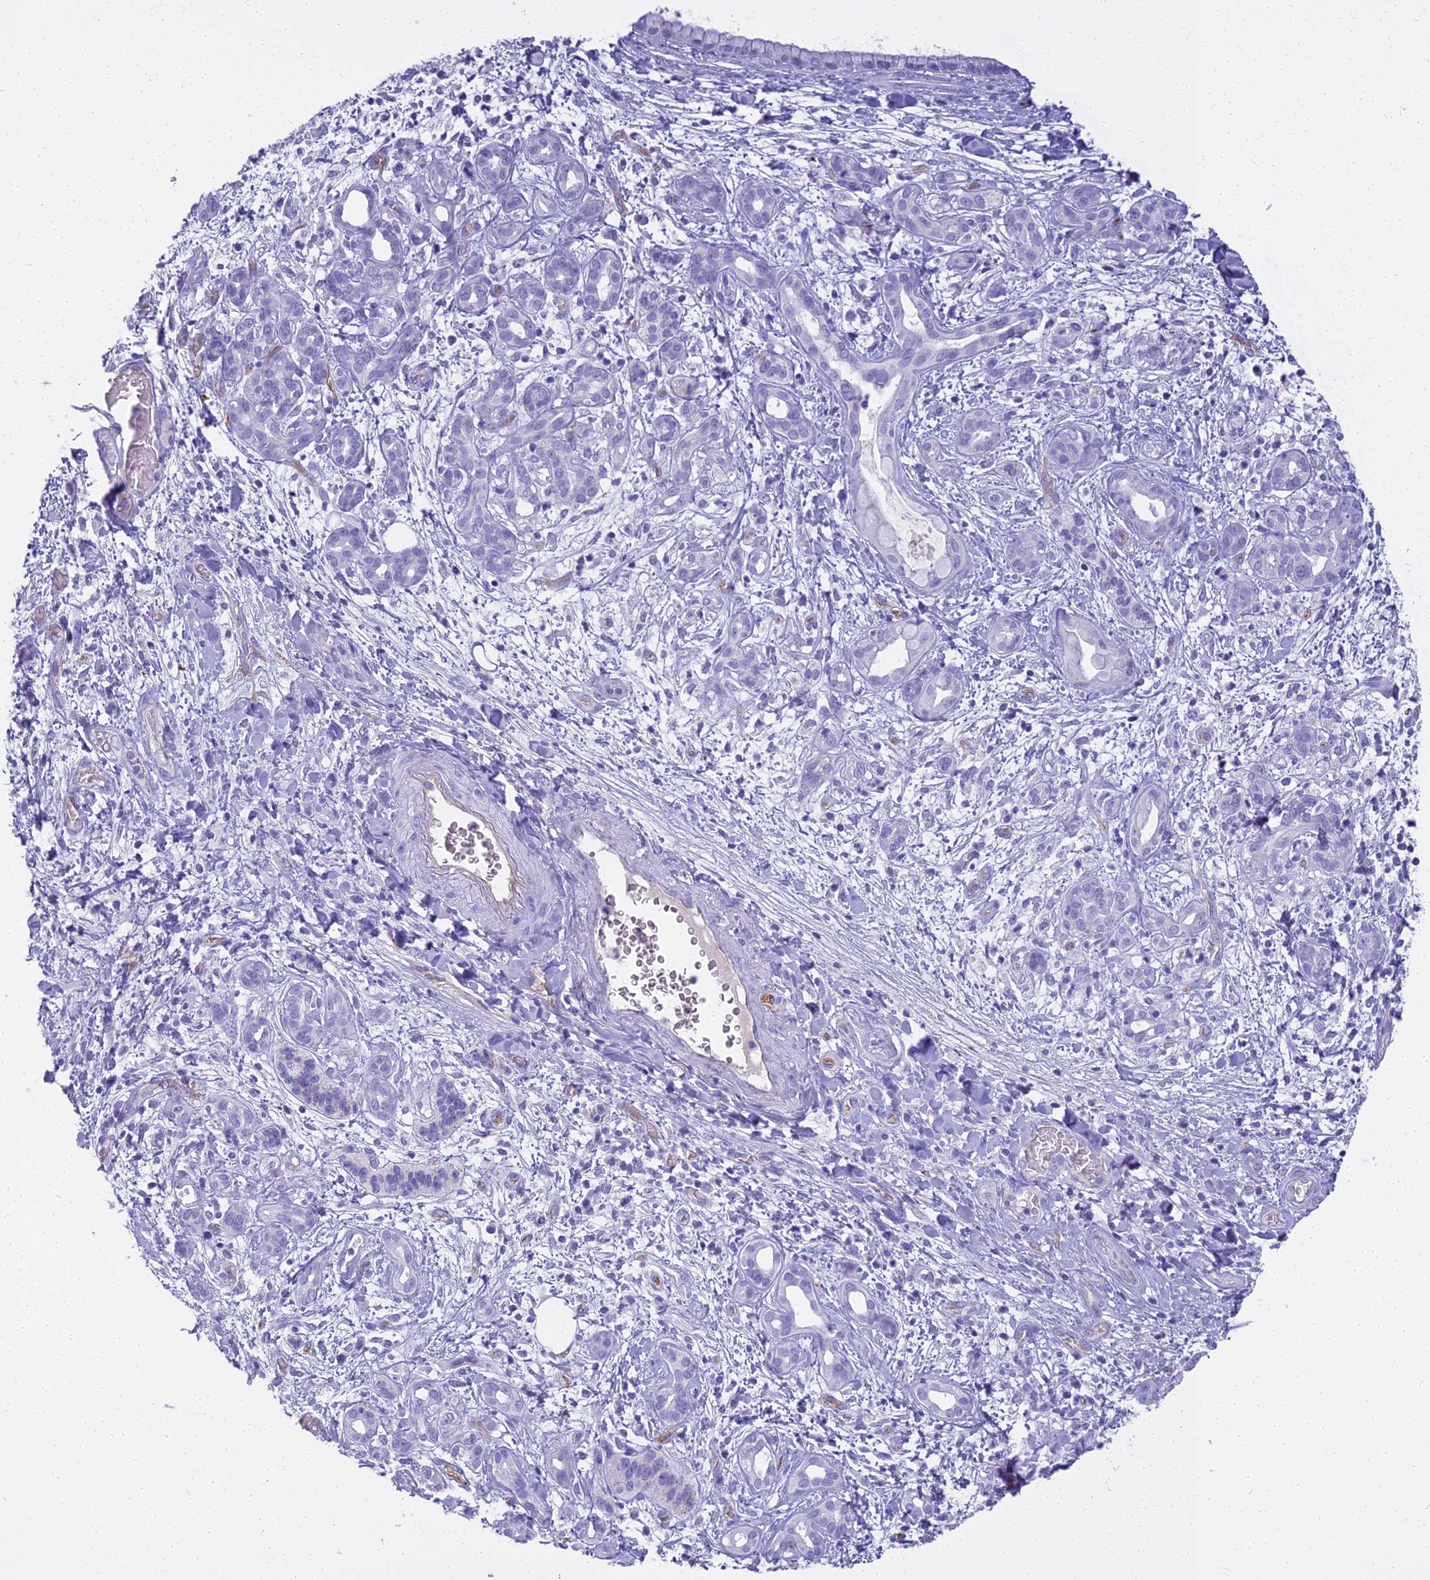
{"staining": {"intensity": "negative", "quantity": "none", "location": "none"}, "tissue": "pancreatic cancer", "cell_type": "Tumor cells", "image_type": "cancer", "snomed": [{"axis": "morphology", "description": "Adenocarcinoma, NOS"}, {"axis": "topography", "description": "Pancreas"}], "caption": "DAB (3,3'-diaminobenzidine) immunohistochemical staining of adenocarcinoma (pancreatic) displays no significant expression in tumor cells.", "gene": "NINJ1", "patient": {"sex": "female", "age": 78}}